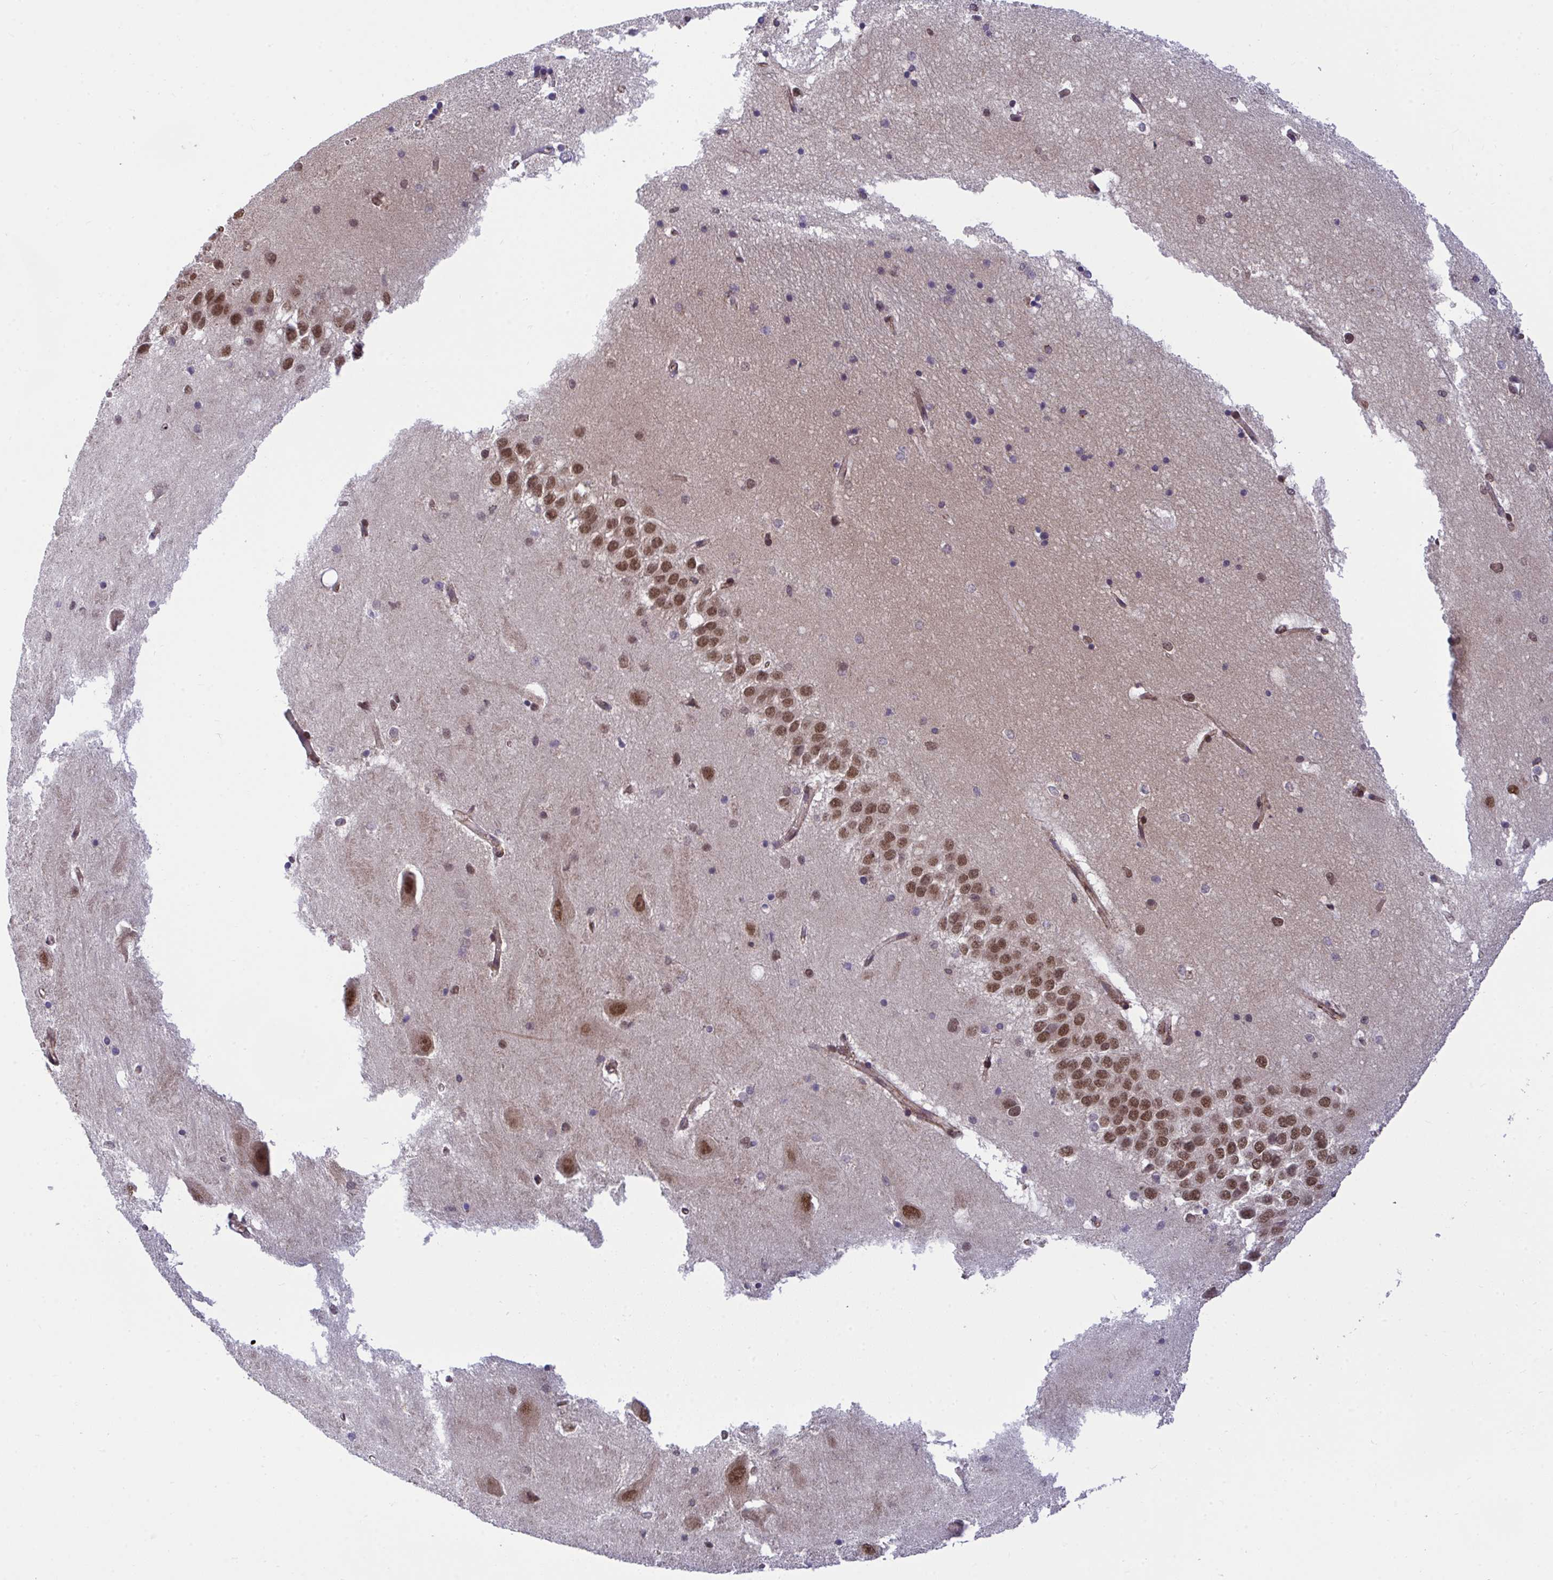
{"staining": {"intensity": "weak", "quantity": "25%-75%", "location": "nuclear"}, "tissue": "hippocampus", "cell_type": "Glial cells", "image_type": "normal", "snomed": [{"axis": "morphology", "description": "Normal tissue, NOS"}, {"axis": "topography", "description": "Hippocampus"}], "caption": "Protein expression analysis of unremarkable hippocampus exhibits weak nuclear positivity in approximately 25%-75% of glial cells.", "gene": "PPP1CA", "patient": {"sex": "male", "age": 58}}